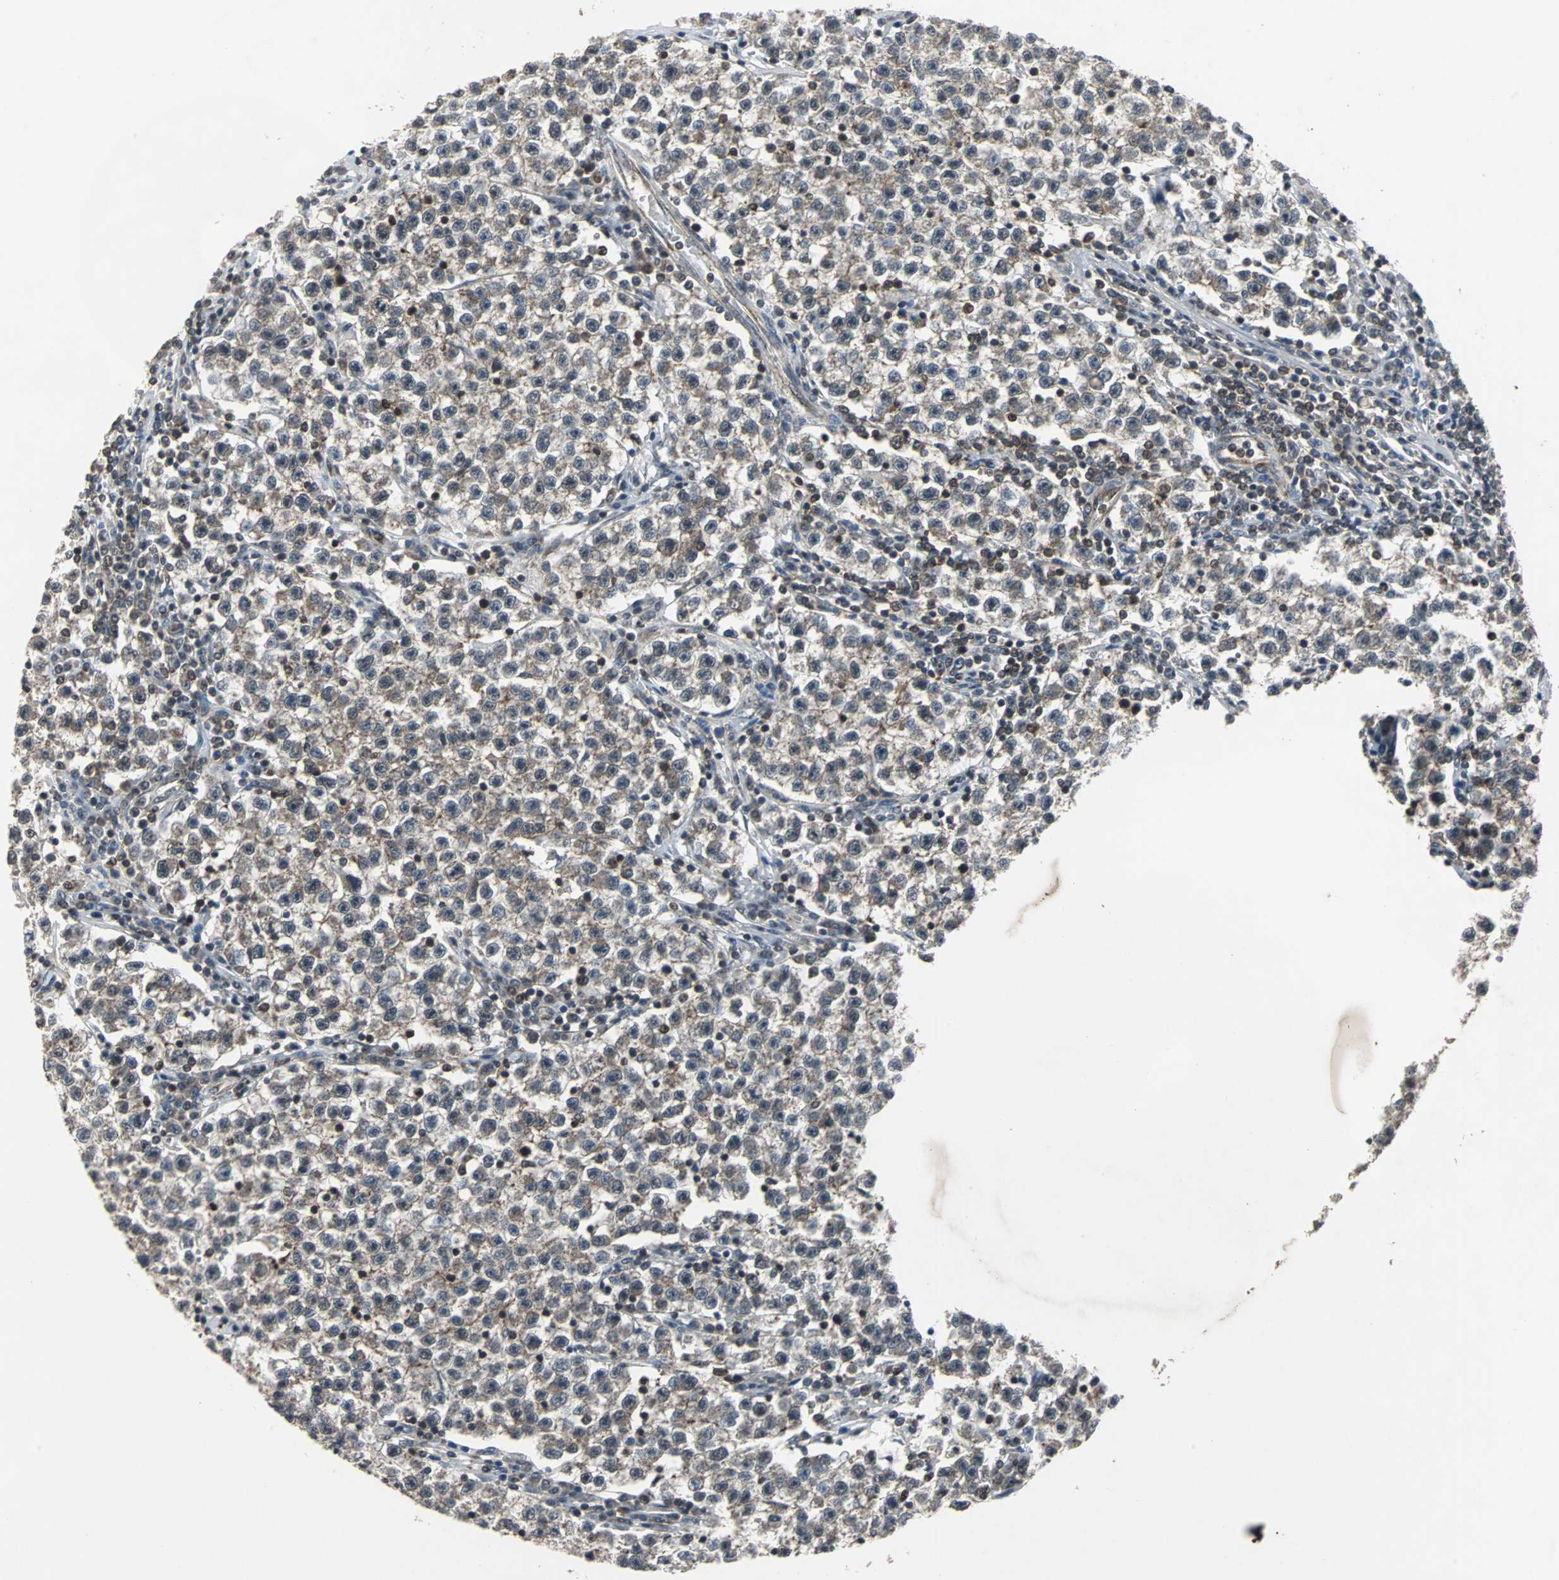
{"staining": {"intensity": "weak", "quantity": ">75%", "location": "cytoplasmic/membranous"}, "tissue": "testis cancer", "cell_type": "Tumor cells", "image_type": "cancer", "snomed": [{"axis": "morphology", "description": "Seminoma, NOS"}, {"axis": "topography", "description": "Testis"}], "caption": "DAB (3,3'-diaminobenzidine) immunohistochemical staining of testis cancer (seminoma) demonstrates weak cytoplasmic/membranous protein positivity in approximately >75% of tumor cells.", "gene": "LSR", "patient": {"sex": "male", "age": 22}}